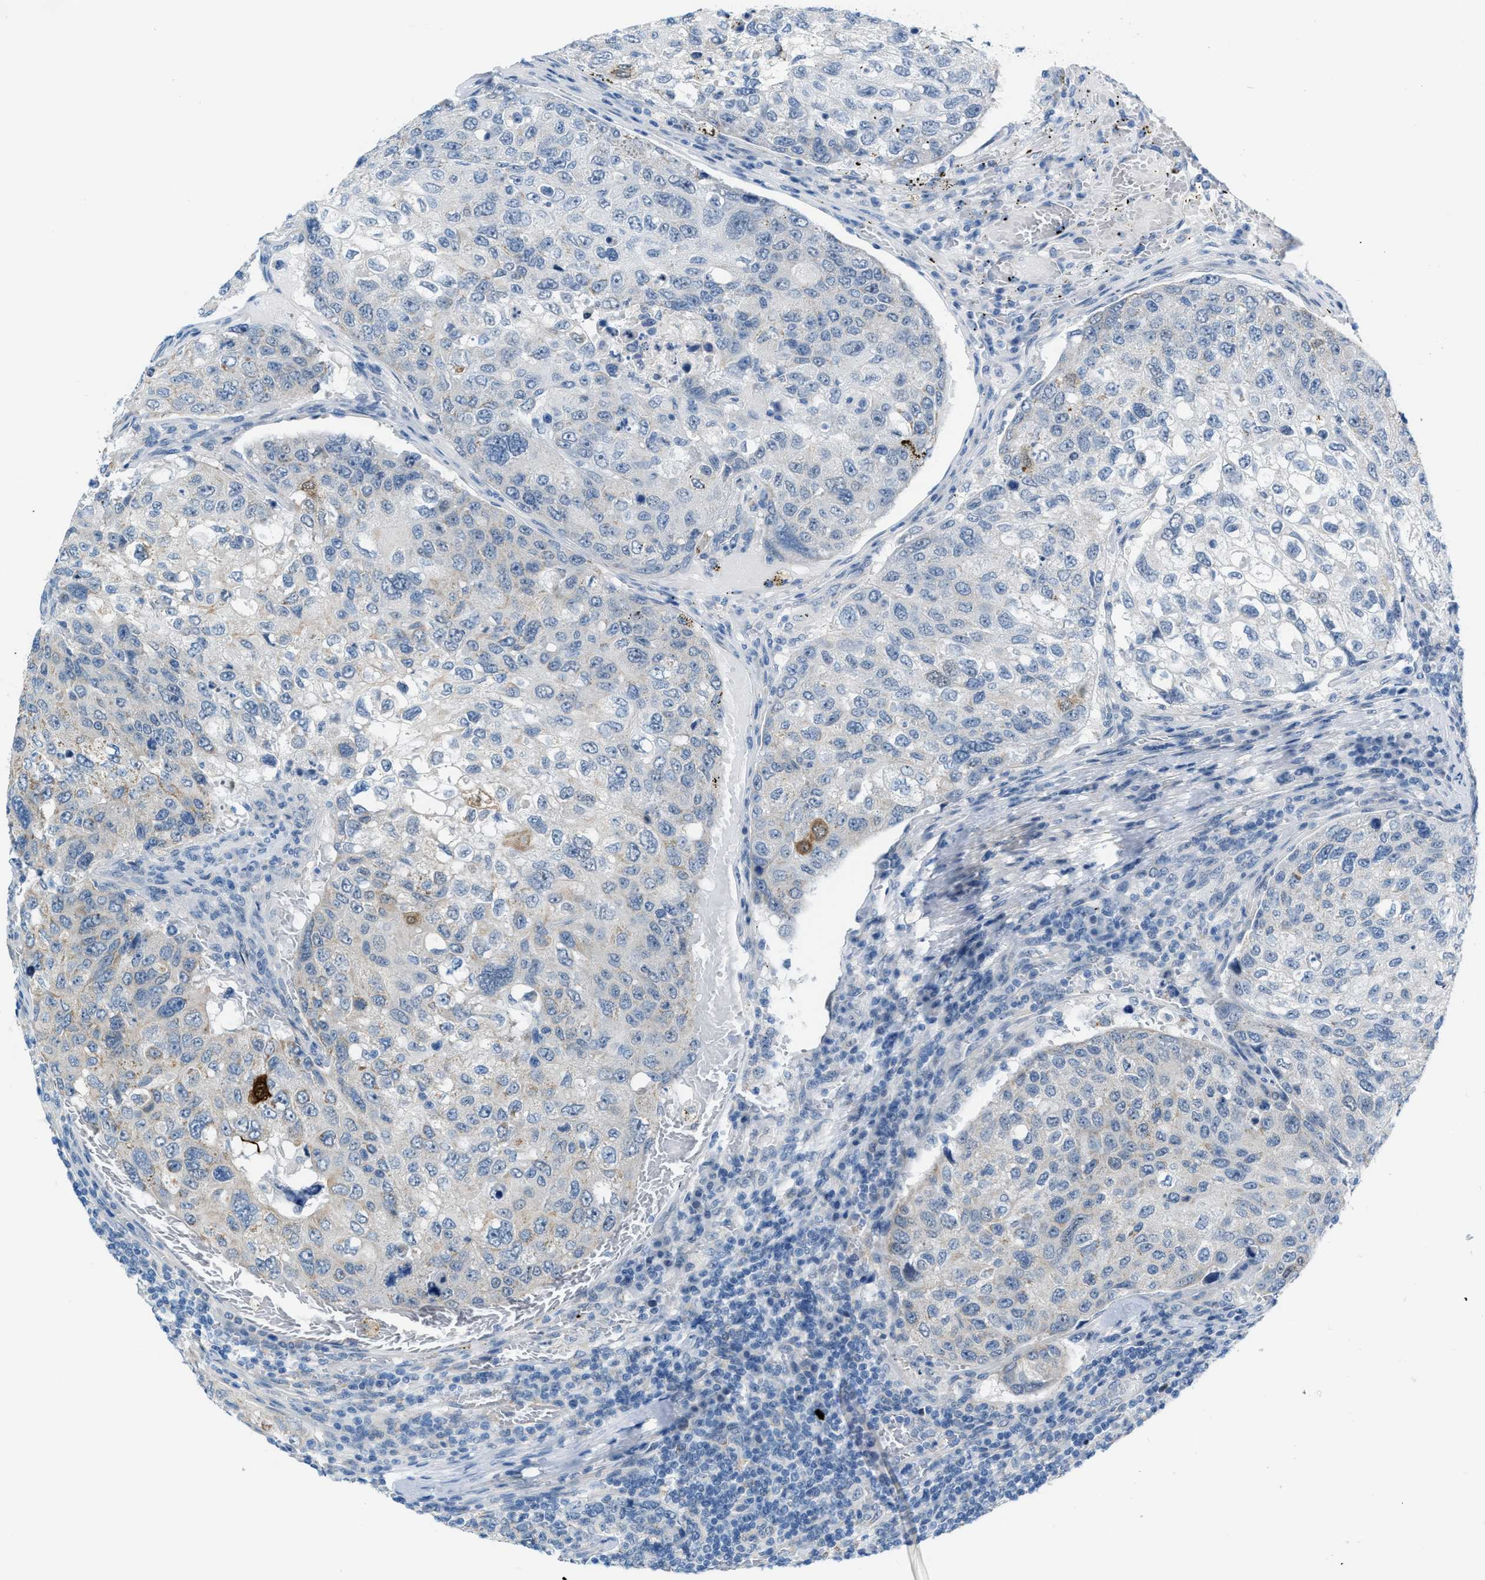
{"staining": {"intensity": "negative", "quantity": "none", "location": "none"}, "tissue": "urothelial cancer", "cell_type": "Tumor cells", "image_type": "cancer", "snomed": [{"axis": "morphology", "description": "Urothelial carcinoma, High grade"}, {"axis": "topography", "description": "Lymph node"}, {"axis": "topography", "description": "Urinary bladder"}], "caption": "Urothelial carcinoma (high-grade) was stained to show a protein in brown. There is no significant expression in tumor cells.", "gene": "PHRF1", "patient": {"sex": "male", "age": 51}}